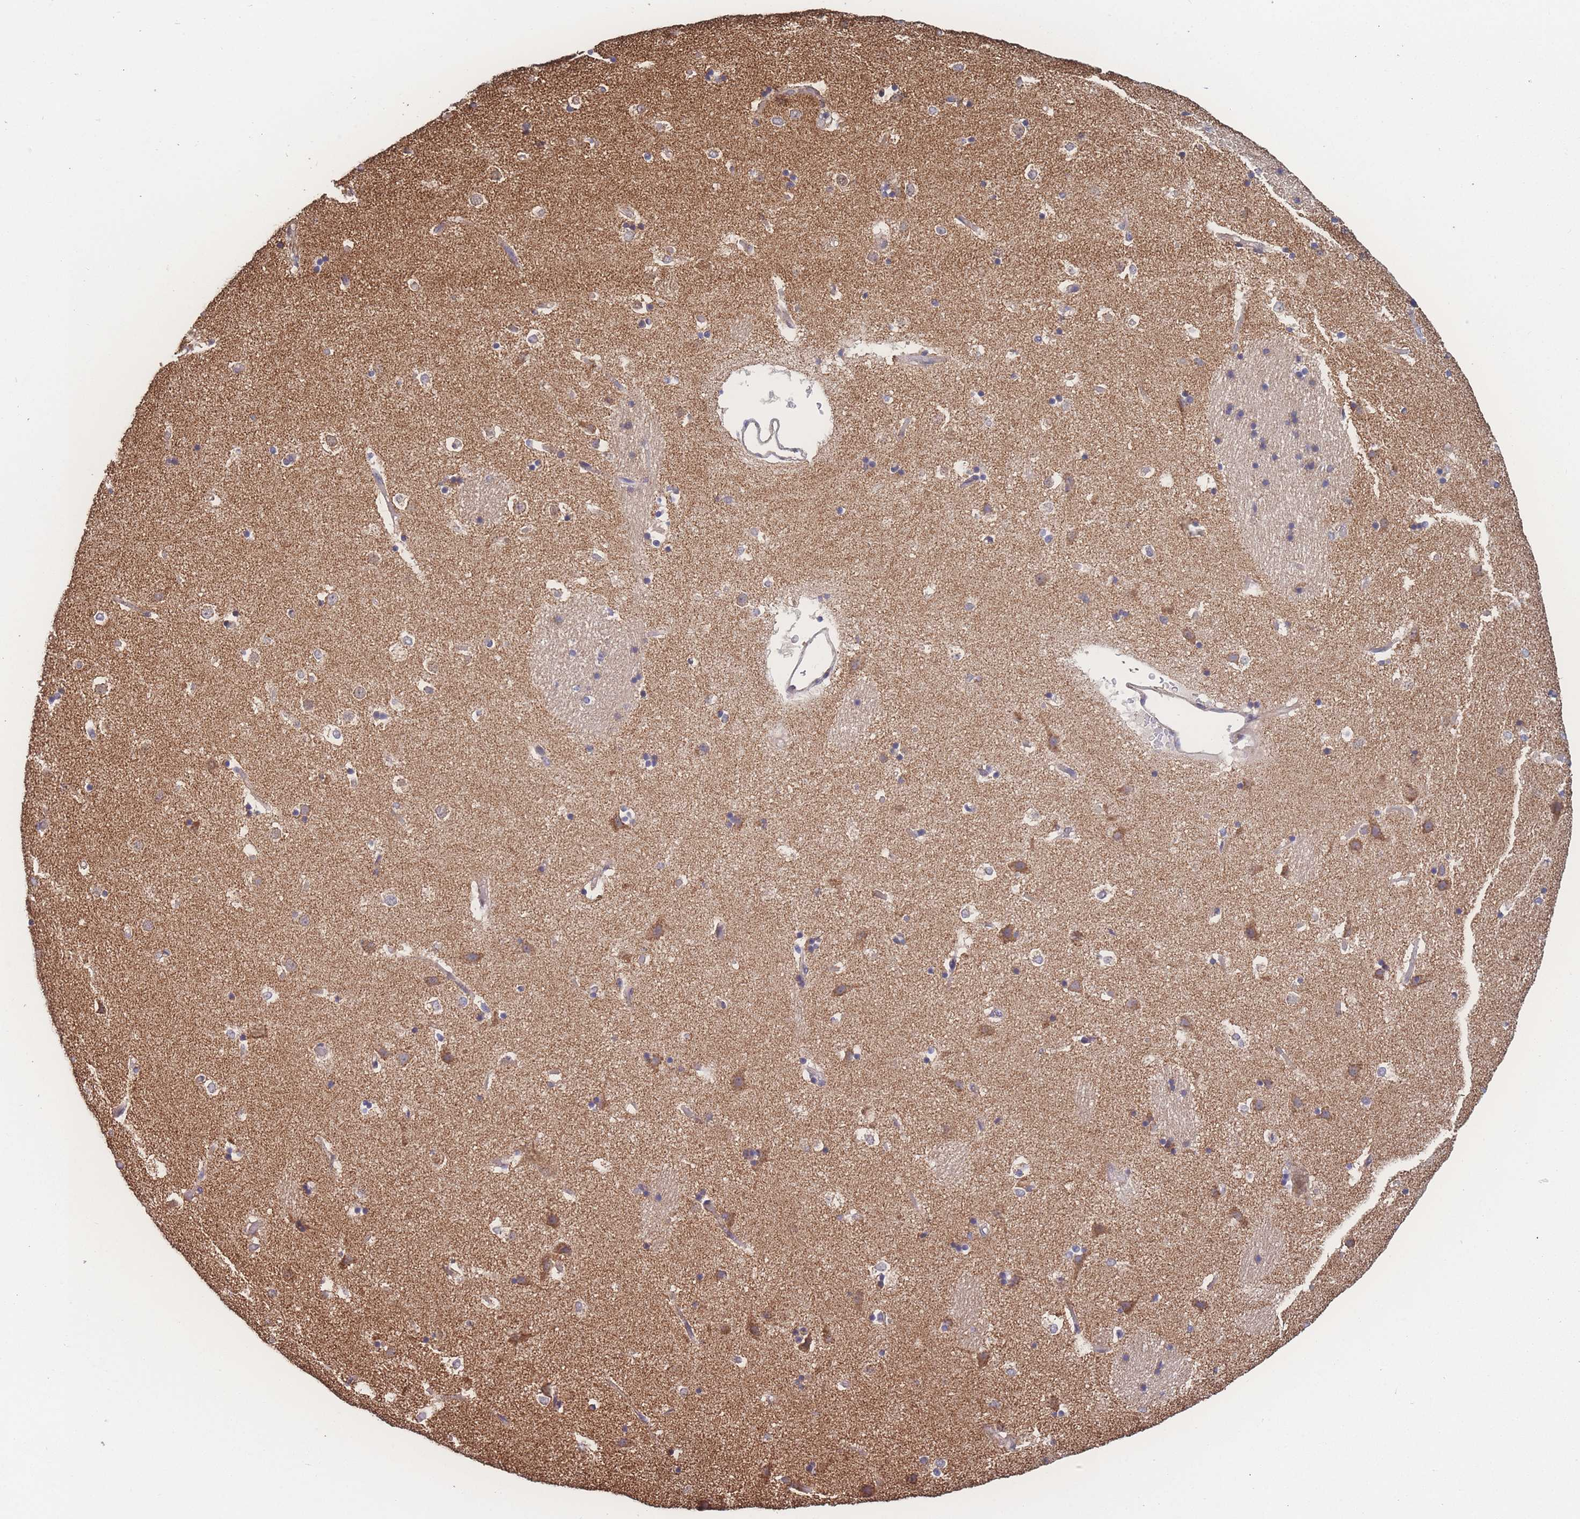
{"staining": {"intensity": "negative", "quantity": "none", "location": "none"}, "tissue": "caudate", "cell_type": "Glial cells", "image_type": "normal", "snomed": [{"axis": "morphology", "description": "Normal tissue, NOS"}, {"axis": "topography", "description": "Lateral ventricle wall"}], "caption": "Protein analysis of normal caudate displays no significant staining in glial cells.", "gene": "SGSM3", "patient": {"sex": "female", "age": 52}}